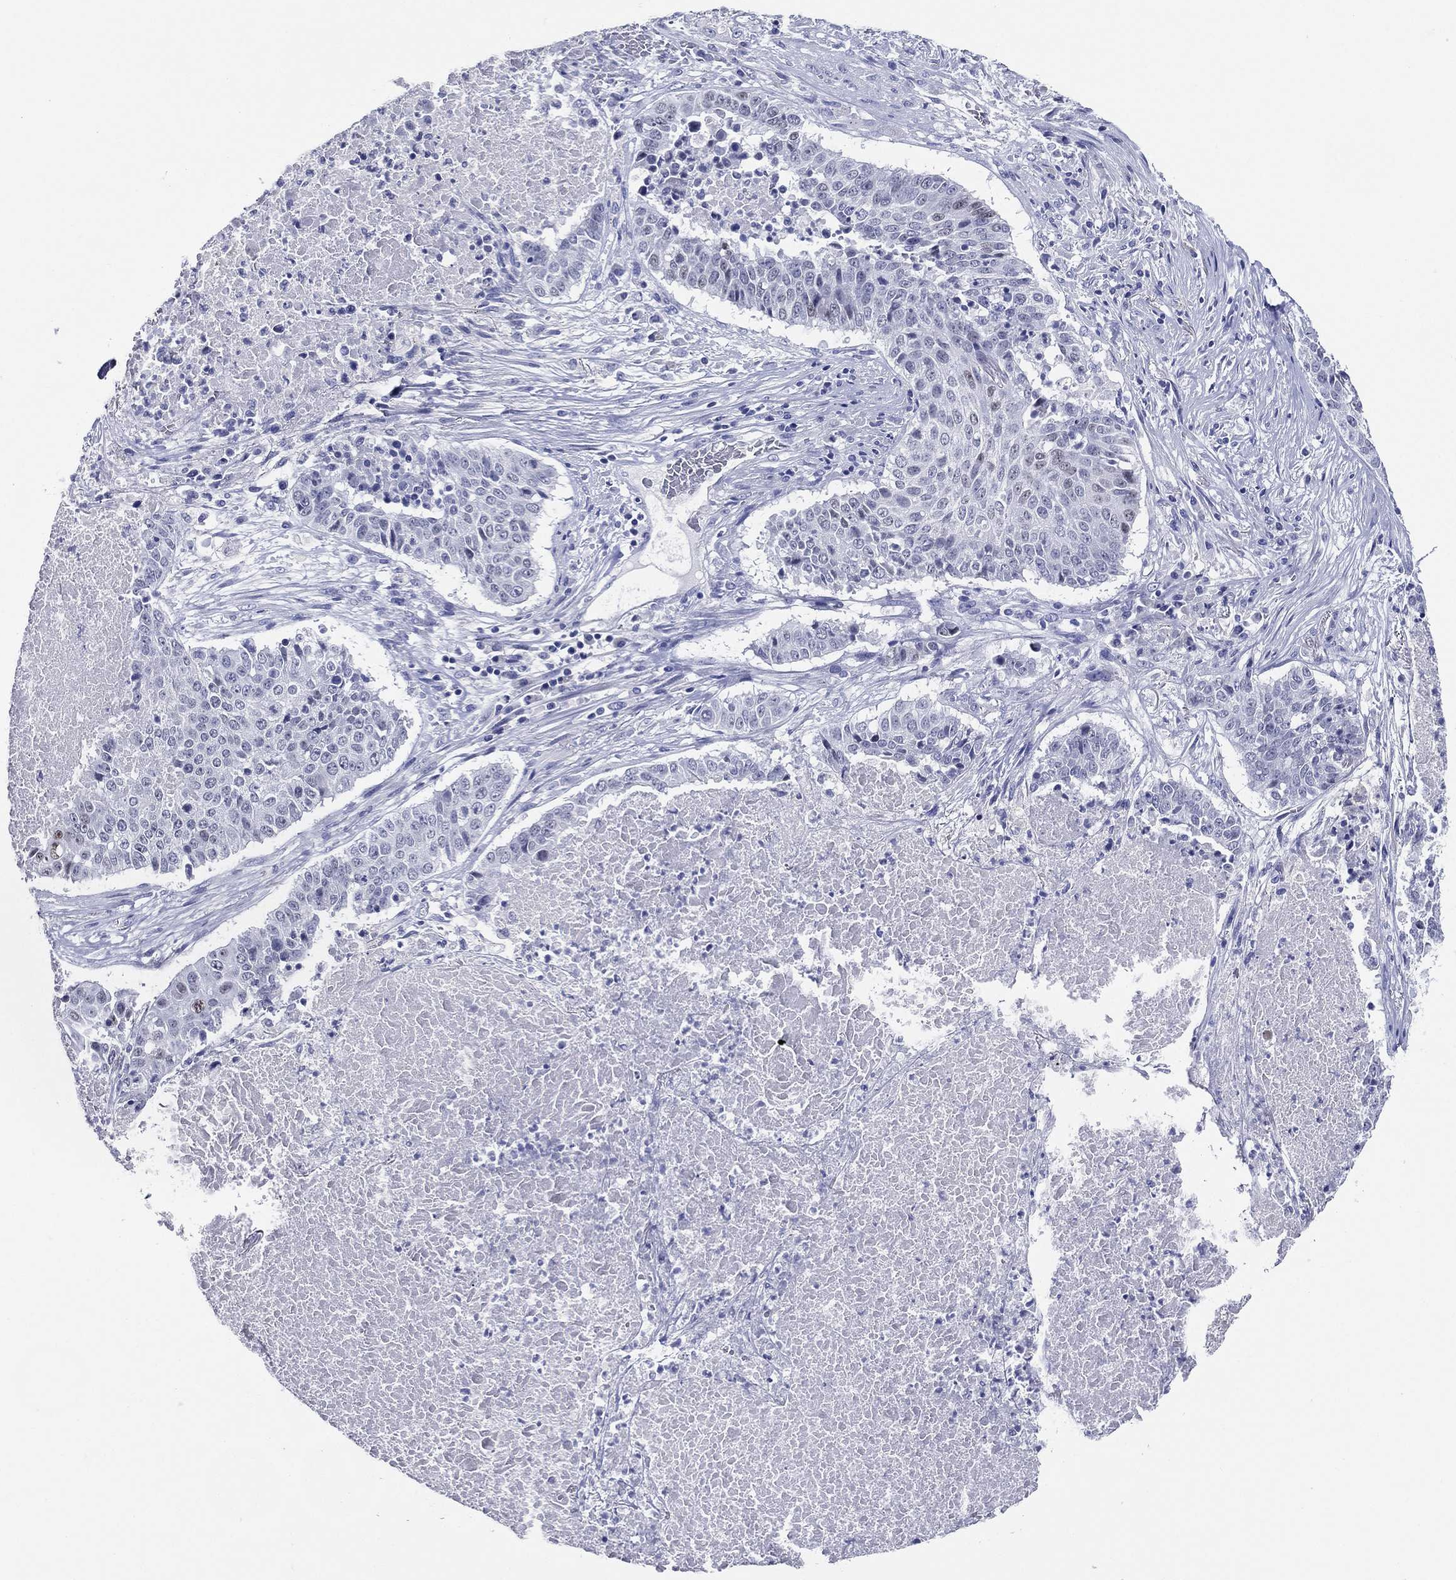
{"staining": {"intensity": "negative", "quantity": "none", "location": "none"}, "tissue": "lung cancer", "cell_type": "Tumor cells", "image_type": "cancer", "snomed": [{"axis": "morphology", "description": "Squamous cell carcinoma, NOS"}, {"axis": "topography", "description": "Lung"}], "caption": "High magnification brightfield microscopy of squamous cell carcinoma (lung) stained with DAB (3,3'-diaminobenzidine) (brown) and counterstained with hematoxylin (blue): tumor cells show no significant positivity.", "gene": "TFAP2A", "patient": {"sex": "male", "age": 64}}